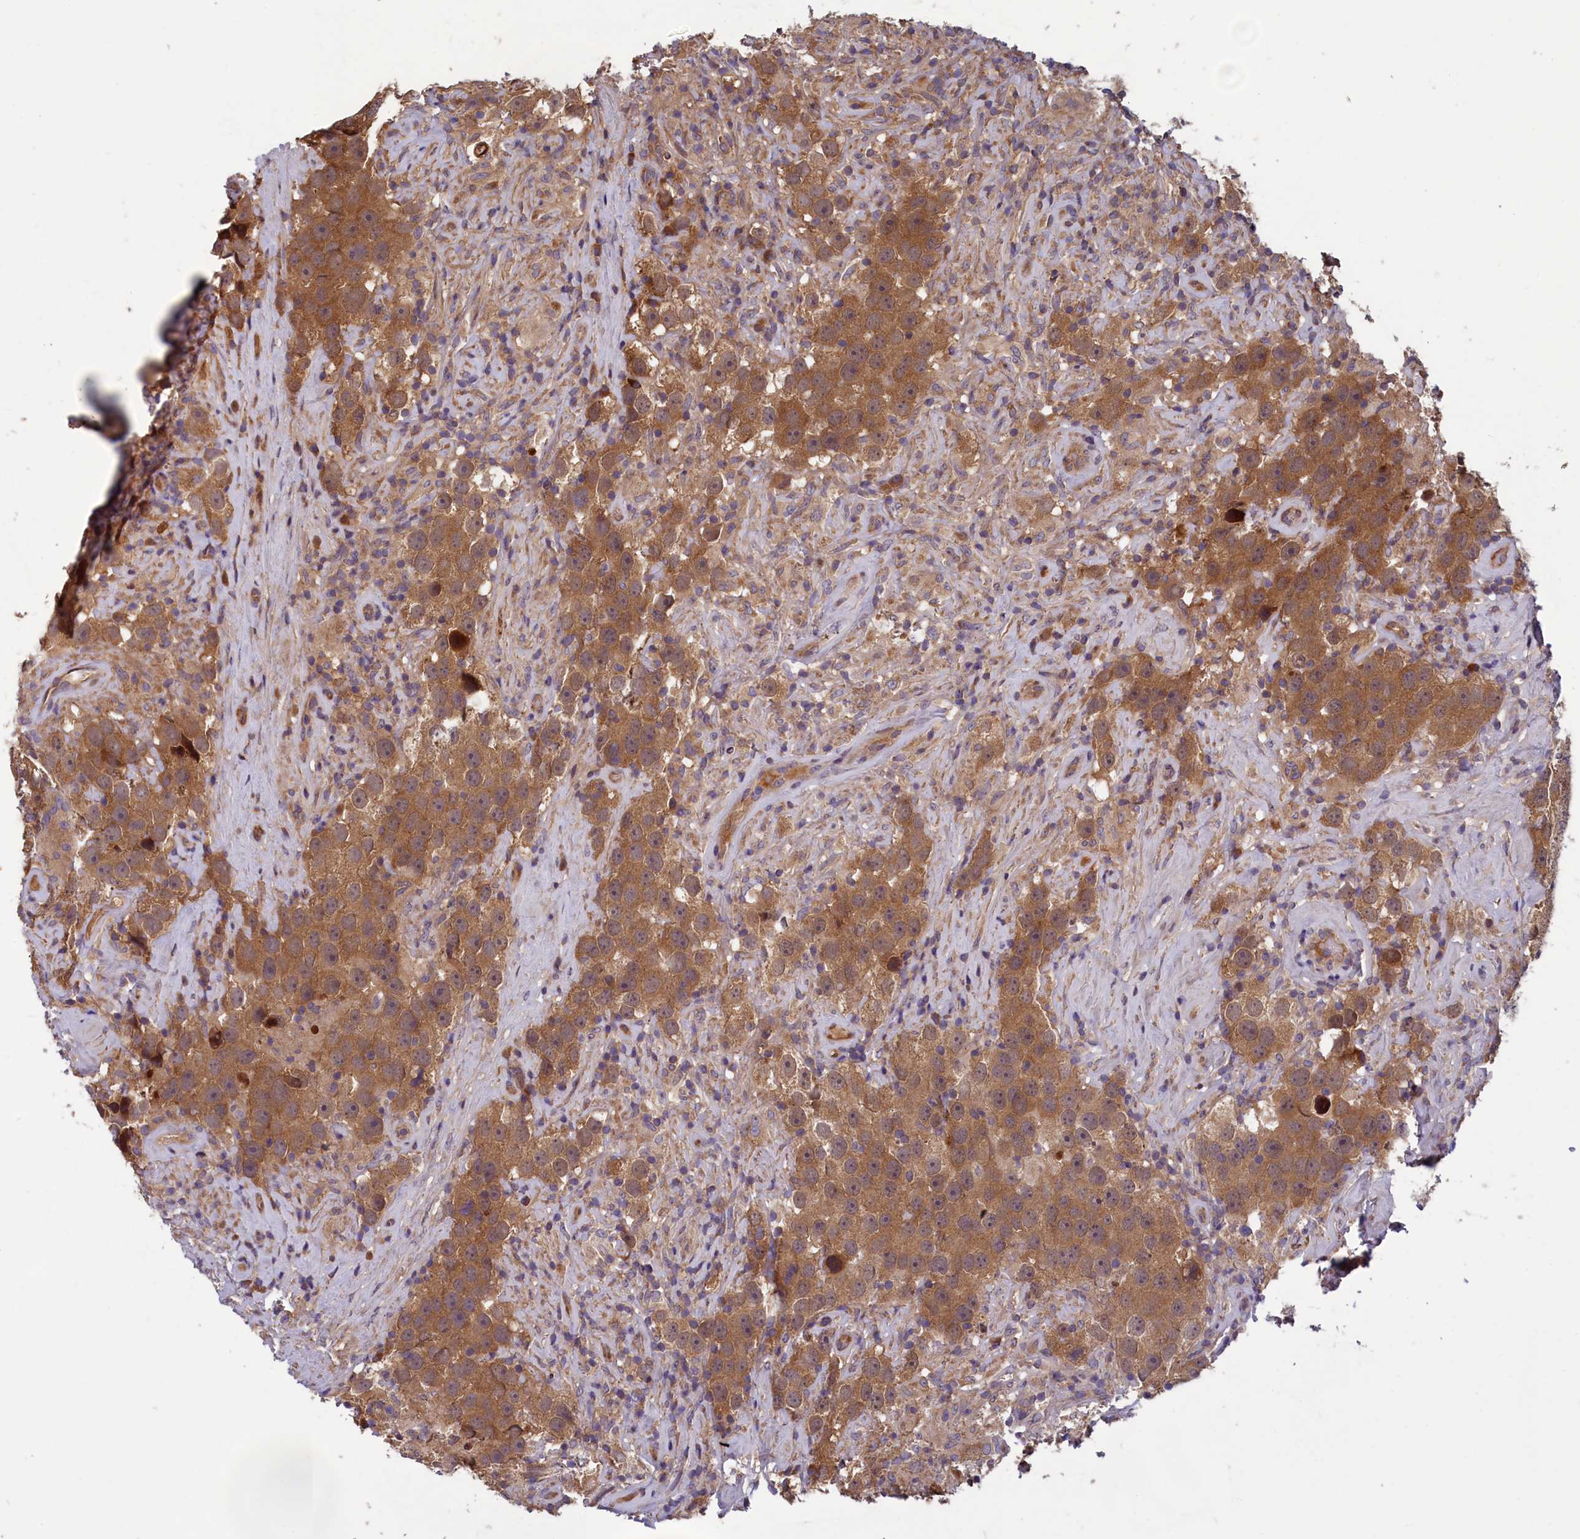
{"staining": {"intensity": "moderate", "quantity": ">75%", "location": "cytoplasmic/membranous"}, "tissue": "testis cancer", "cell_type": "Tumor cells", "image_type": "cancer", "snomed": [{"axis": "morphology", "description": "Seminoma, NOS"}, {"axis": "topography", "description": "Testis"}], "caption": "Testis cancer stained with immunohistochemistry shows moderate cytoplasmic/membranous positivity in about >75% of tumor cells.", "gene": "CCDC15", "patient": {"sex": "male", "age": 49}}